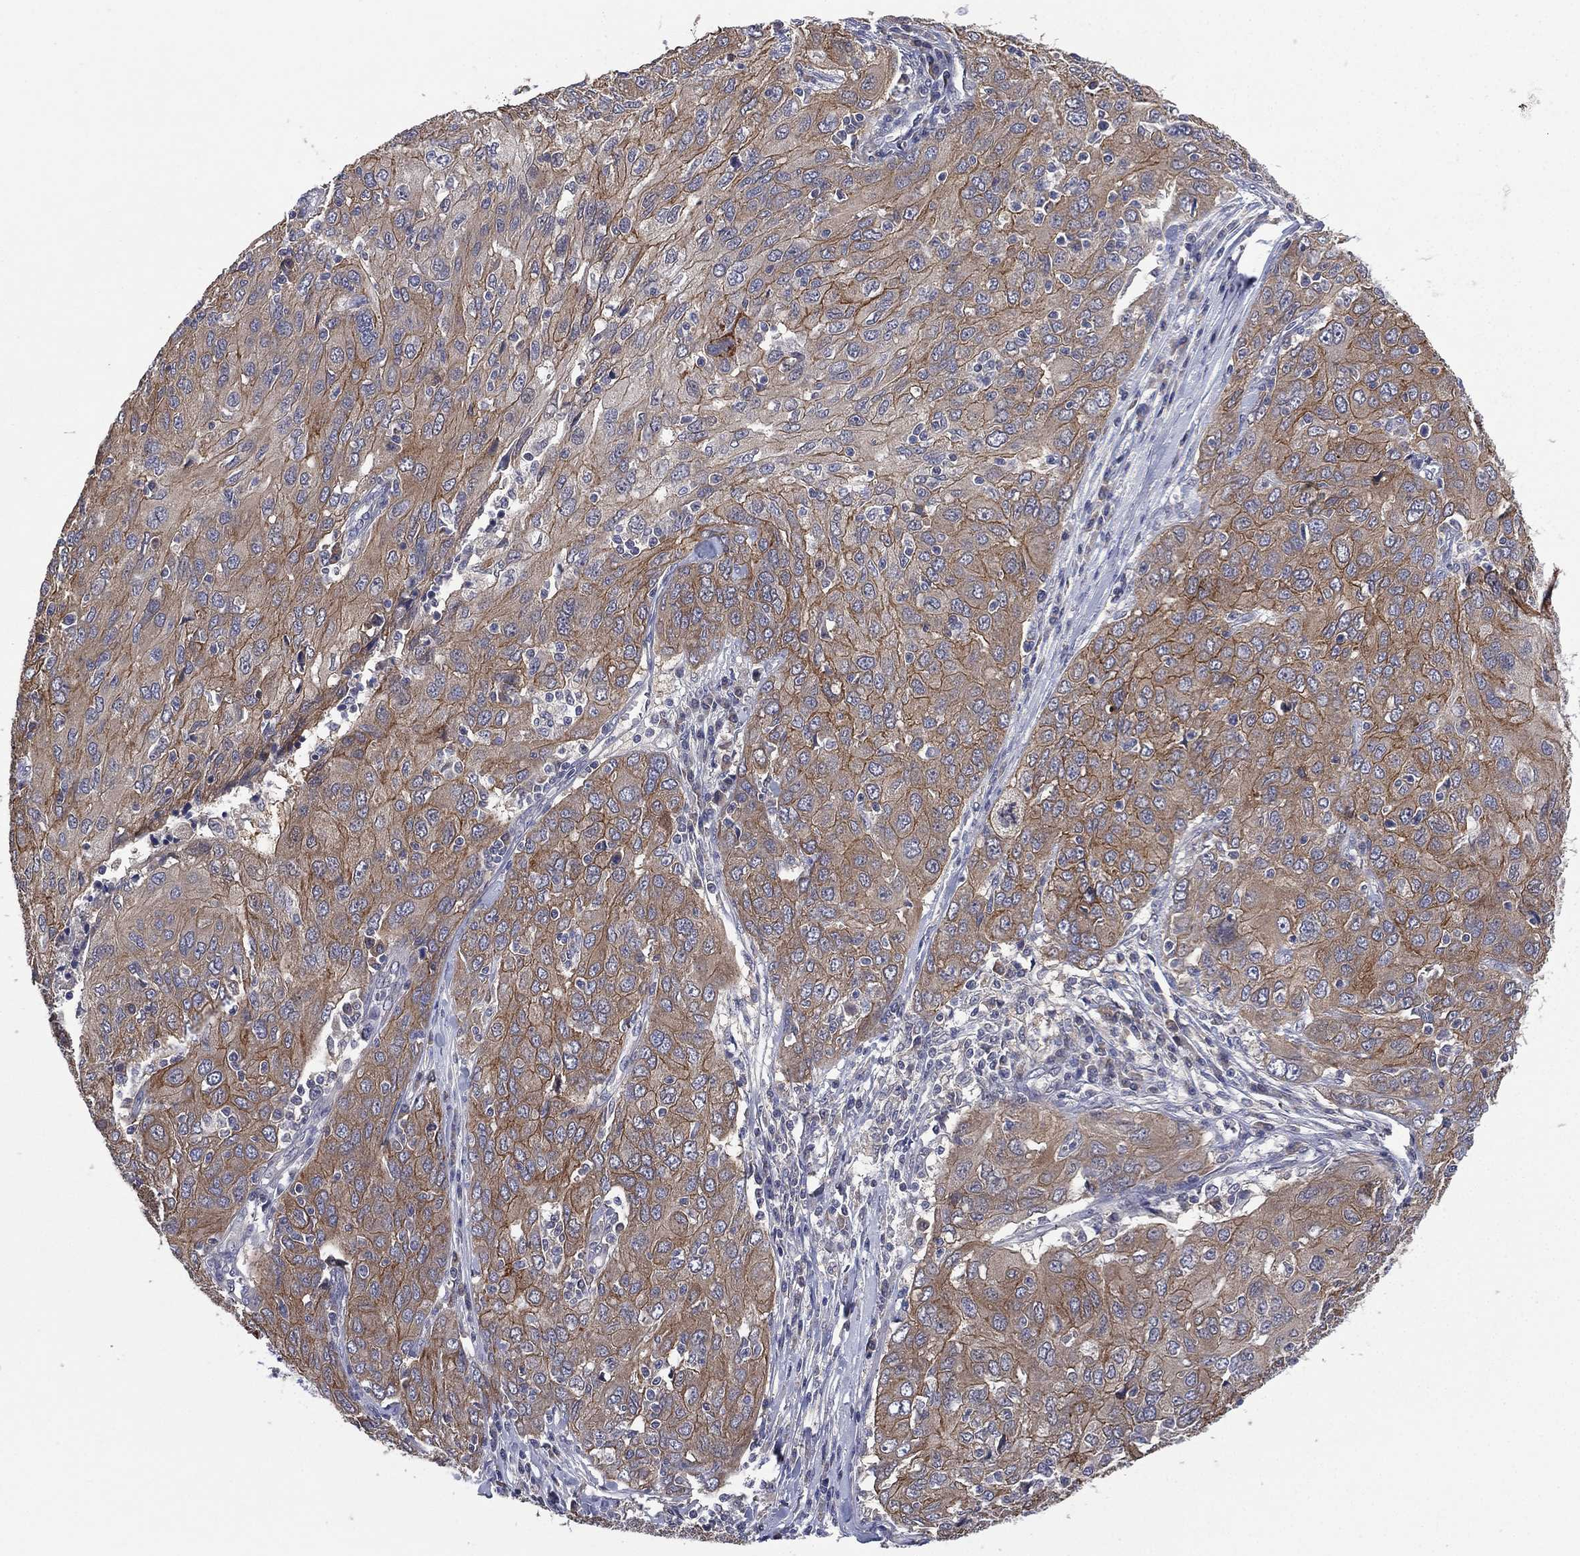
{"staining": {"intensity": "negative", "quantity": "none", "location": "none"}, "tissue": "ovarian cancer", "cell_type": "Tumor cells", "image_type": "cancer", "snomed": [{"axis": "morphology", "description": "Carcinoma, endometroid"}, {"axis": "topography", "description": "Ovary"}], "caption": "High magnification brightfield microscopy of endometroid carcinoma (ovarian) stained with DAB (brown) and counterstained with hematoxylin (blue): tumor cells show no significant expression.", "gene": "MPP7", "patient": {"sex": "female", "age": 50}}